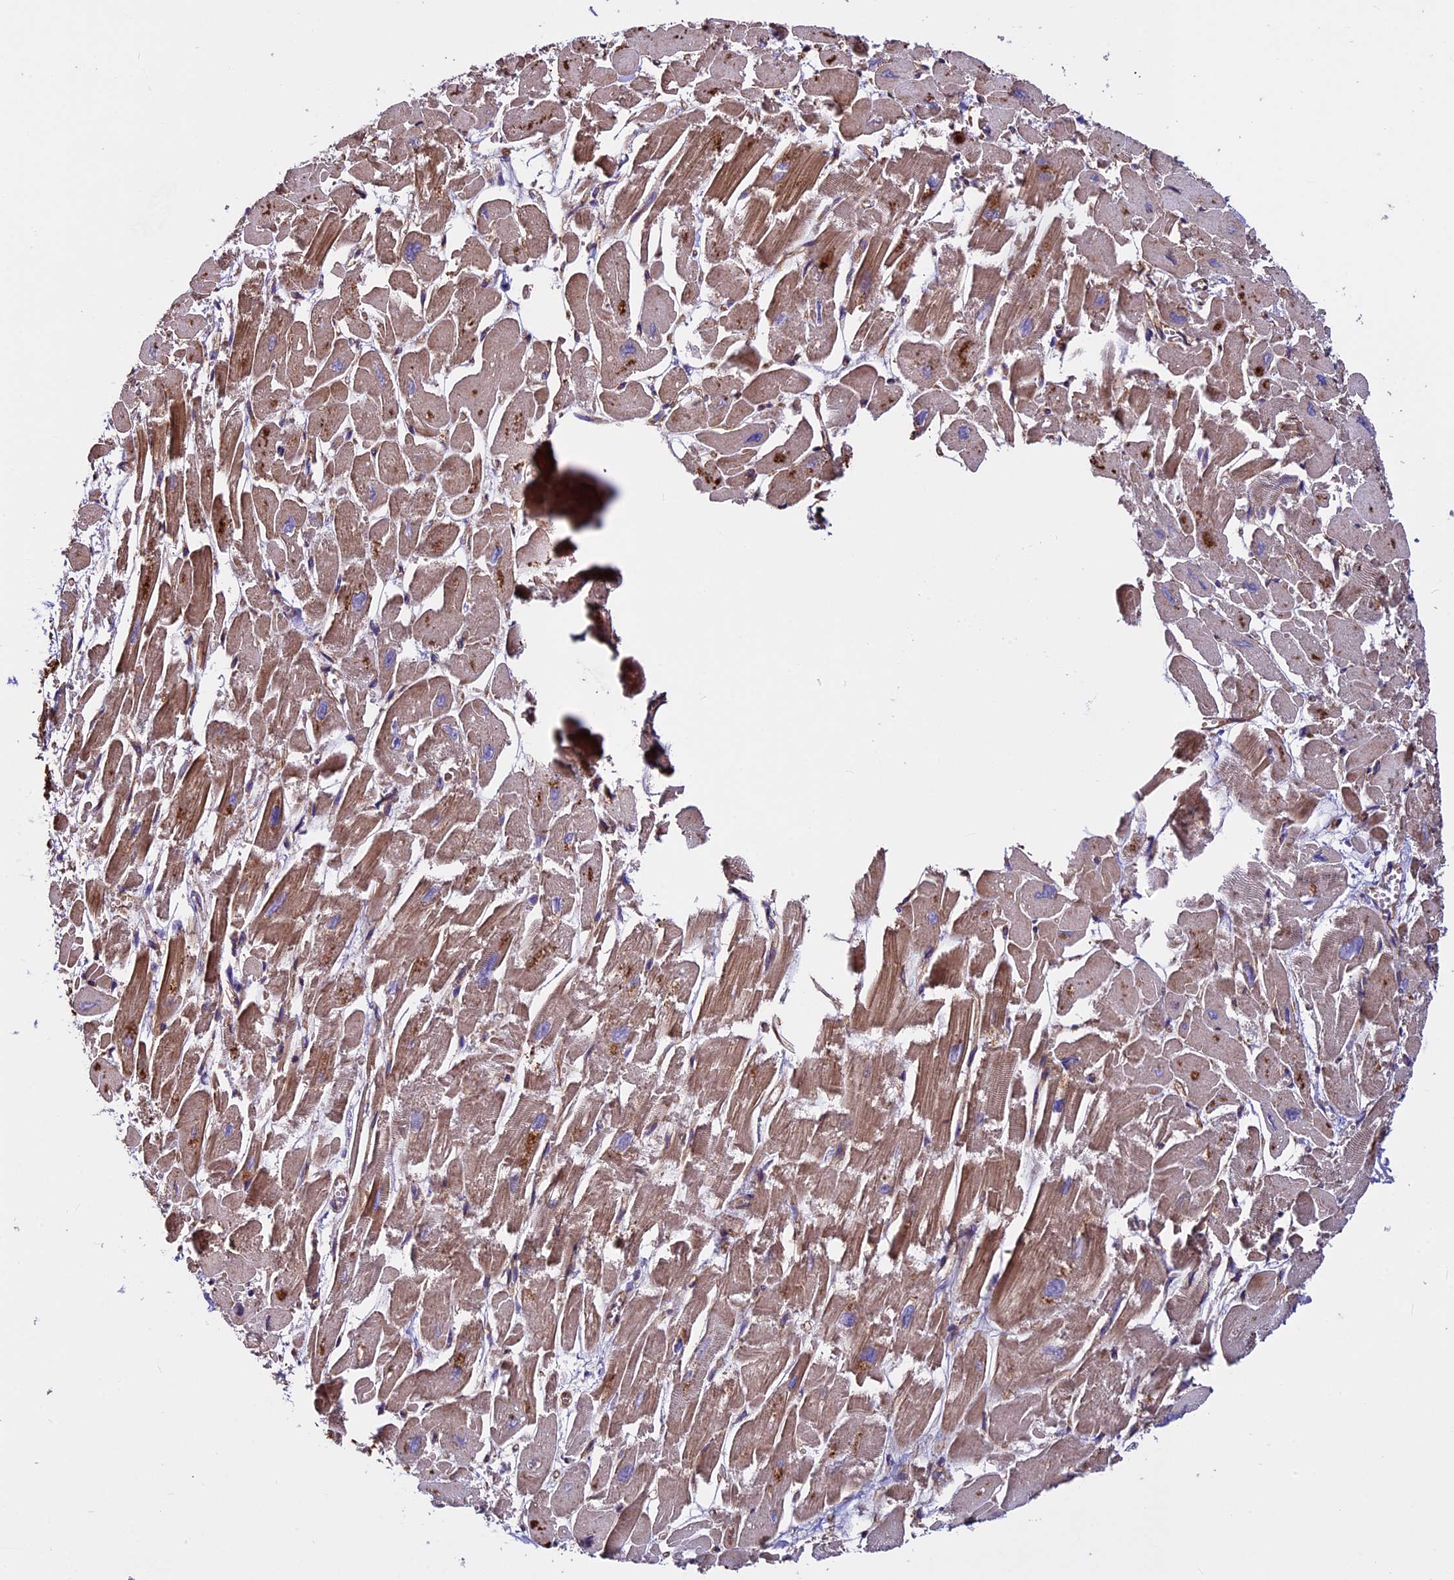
{"staining": {"intensity": "moderate", "quantity": ">75%", "location": "cytoplasmic/membranous"}, "tissue": "heart muscle", "cell_type": "Cardiomyocytes", "image_type": "normal", "snomed": [{"axis": "morphology", "description": "Normal tissue, NOS"}, {"axis": "topography", "description": "Heart"}], "caption": "High-magnification brightfield microscopy of benign heart muscle stained with DAB (brown) and counterstained with hematoxylin (blue). cardiomyocytes exhibit moderate cytoplasmic/membranous positivity is appreciated in about>75% of cells. The protein of interest is stained brown, and the nuclei are stained in blue (DAB IHC with brightfield microscopy, high magnification).", "gene": "EVA1B", "patient": {"sex": "male", "age": 54}}